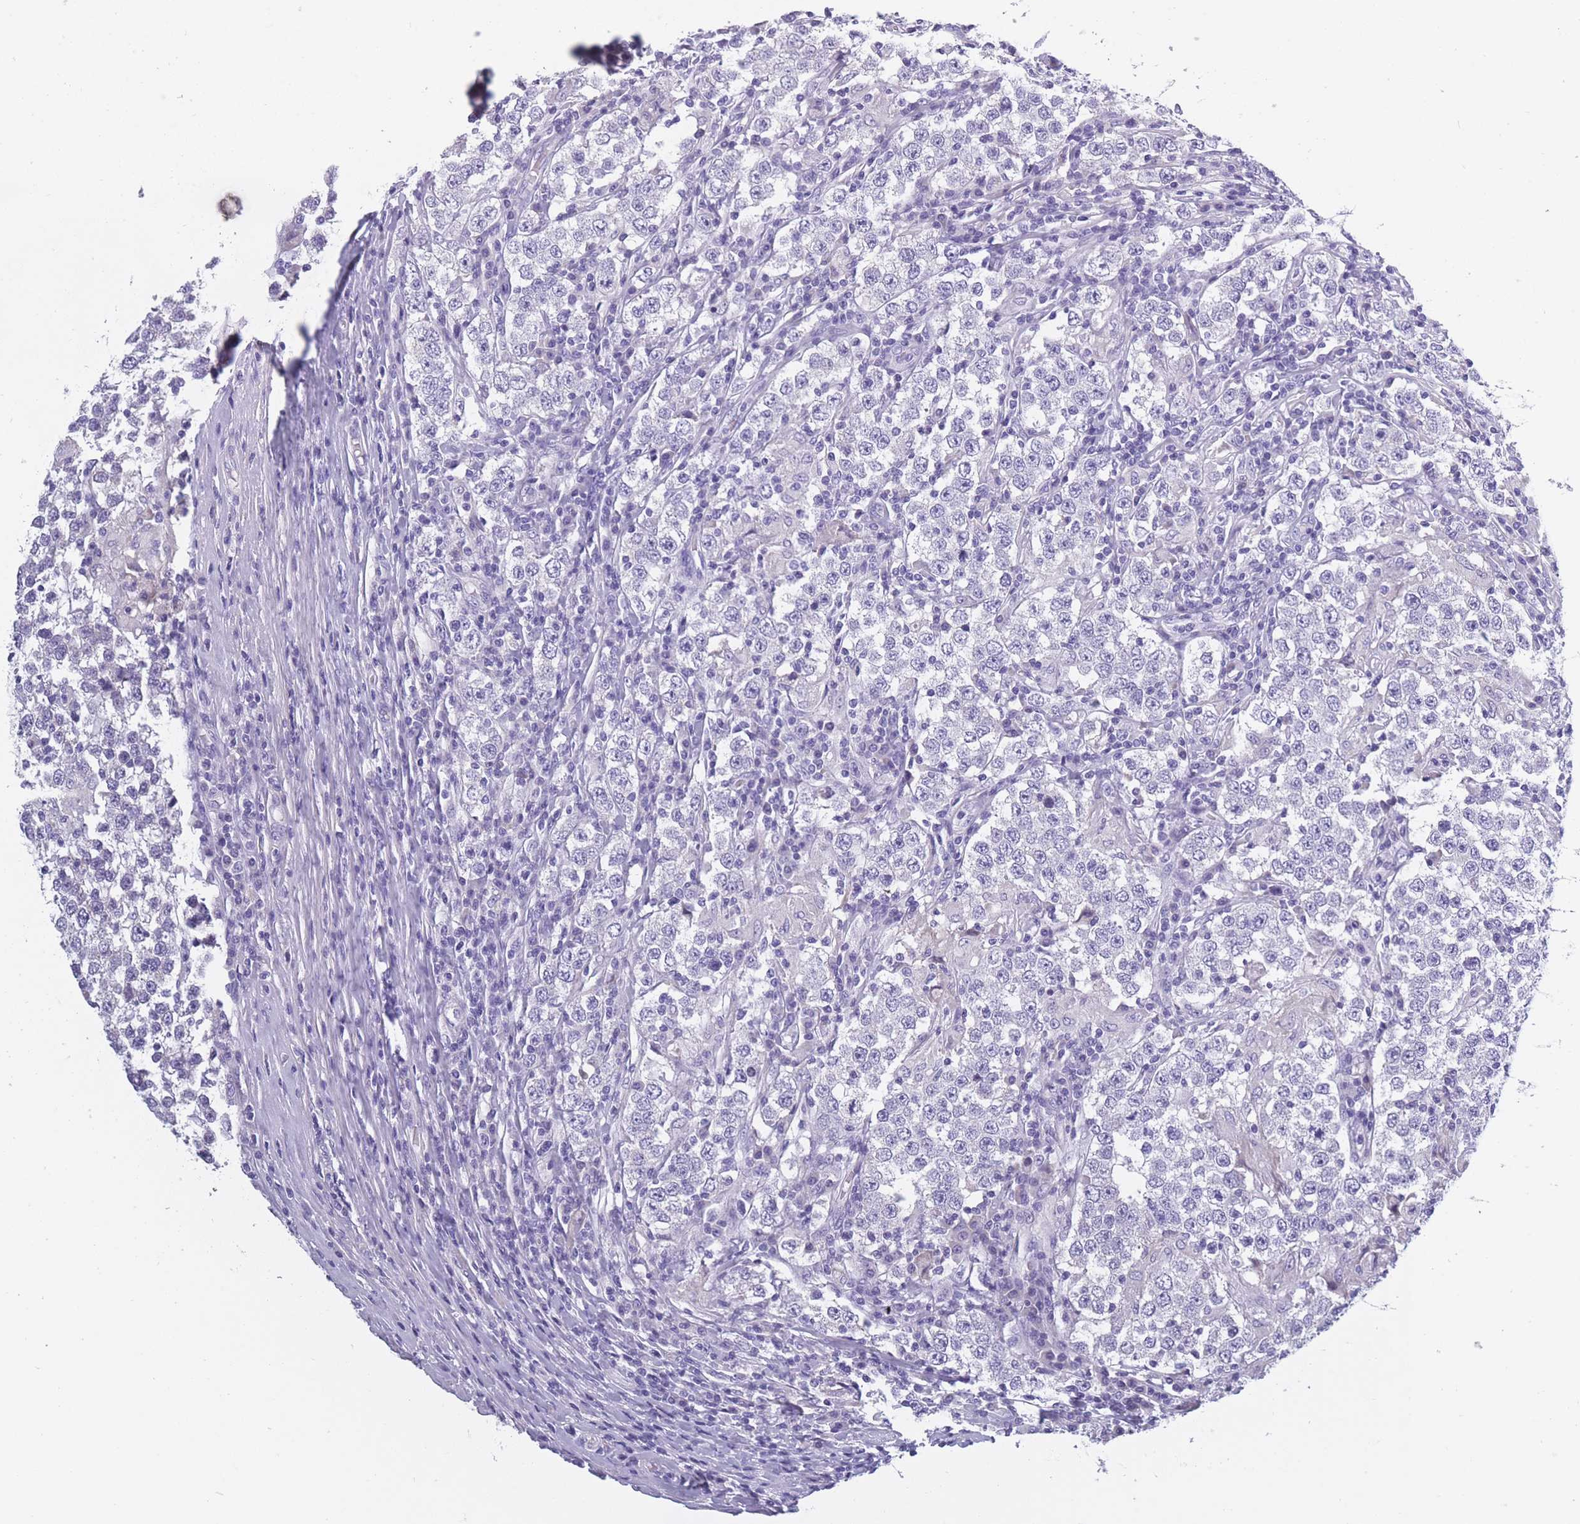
{"staining": {"intensity": "negative", "quantity": "none", "location": "none"}, "tissue": "testis cancer", "cell_type": "Tumor cells", "image_type": "cancer", "snomed": [{"axis": "morphology", "description": "Seminoma, NOS"}, {"axis": "morphology", "description": "Carcinoma, Embryonal, NOS"}, {"axis": "topography", "description": "Testis"}], "caption": "Micrograph shows no protein expression in tumor cells of seminoma (testis) tissue.", "gene": "OR4C5", "patient": {"sex": "male", "age": 41}}